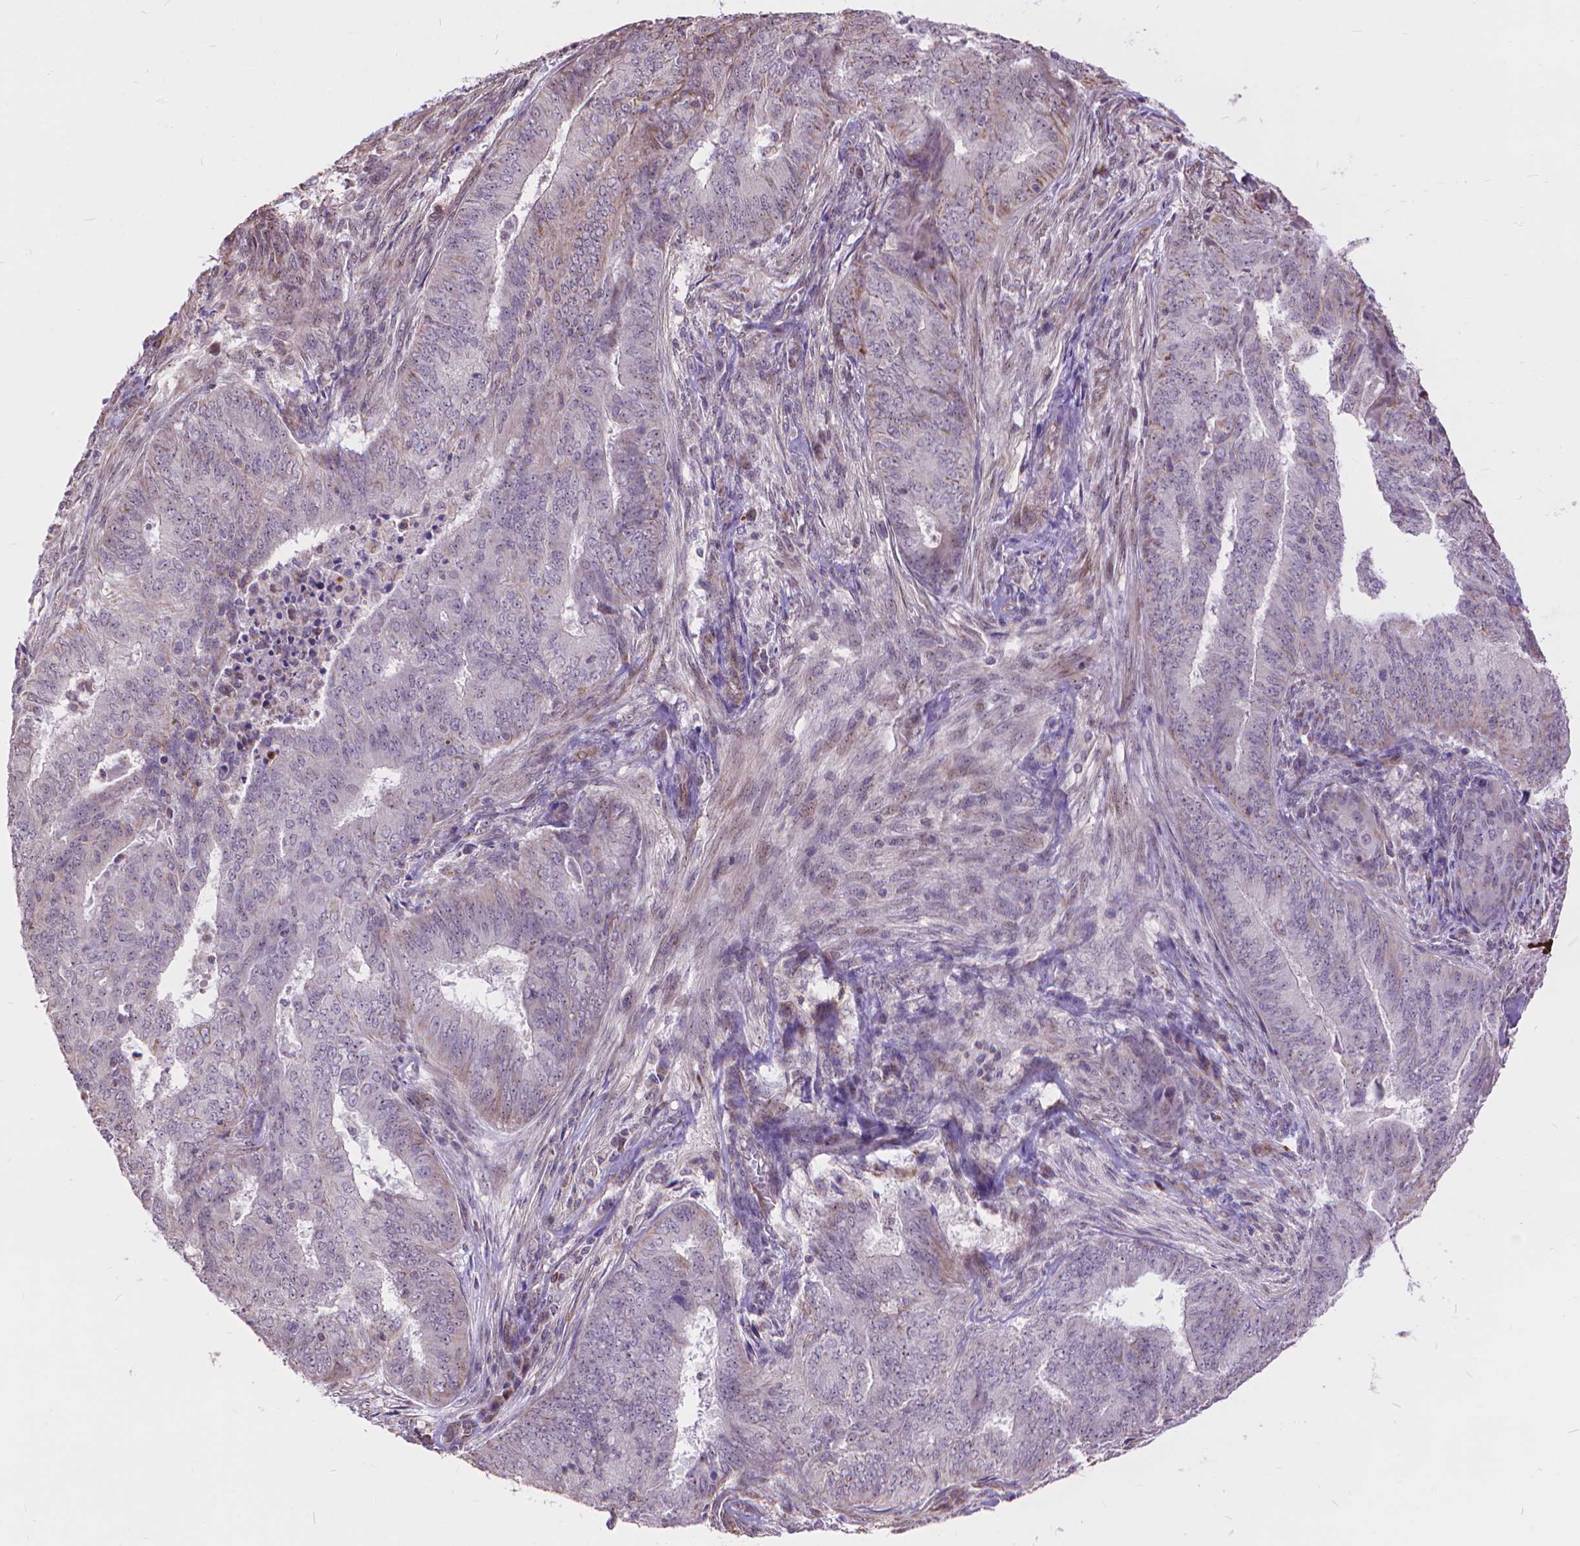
{"staining": {"intensity": "negative", "quantity": "none", "location": "none"}, "tissue": "endometrial cancer", "cell_type": "Tumor cells", "image_type": "cancer", "snomed": [{"axis": "morphology", "description": "Adenocarcinoma, NOS"}, {"axis": "topography", "description": "Endometrium"}], "caption": "The micrograph reveals no staining of tumor cells in endometrial cancer (adenocarcinoma).", "gene": "TMEM135", "patient": {"sex": "female", "age": 62}}